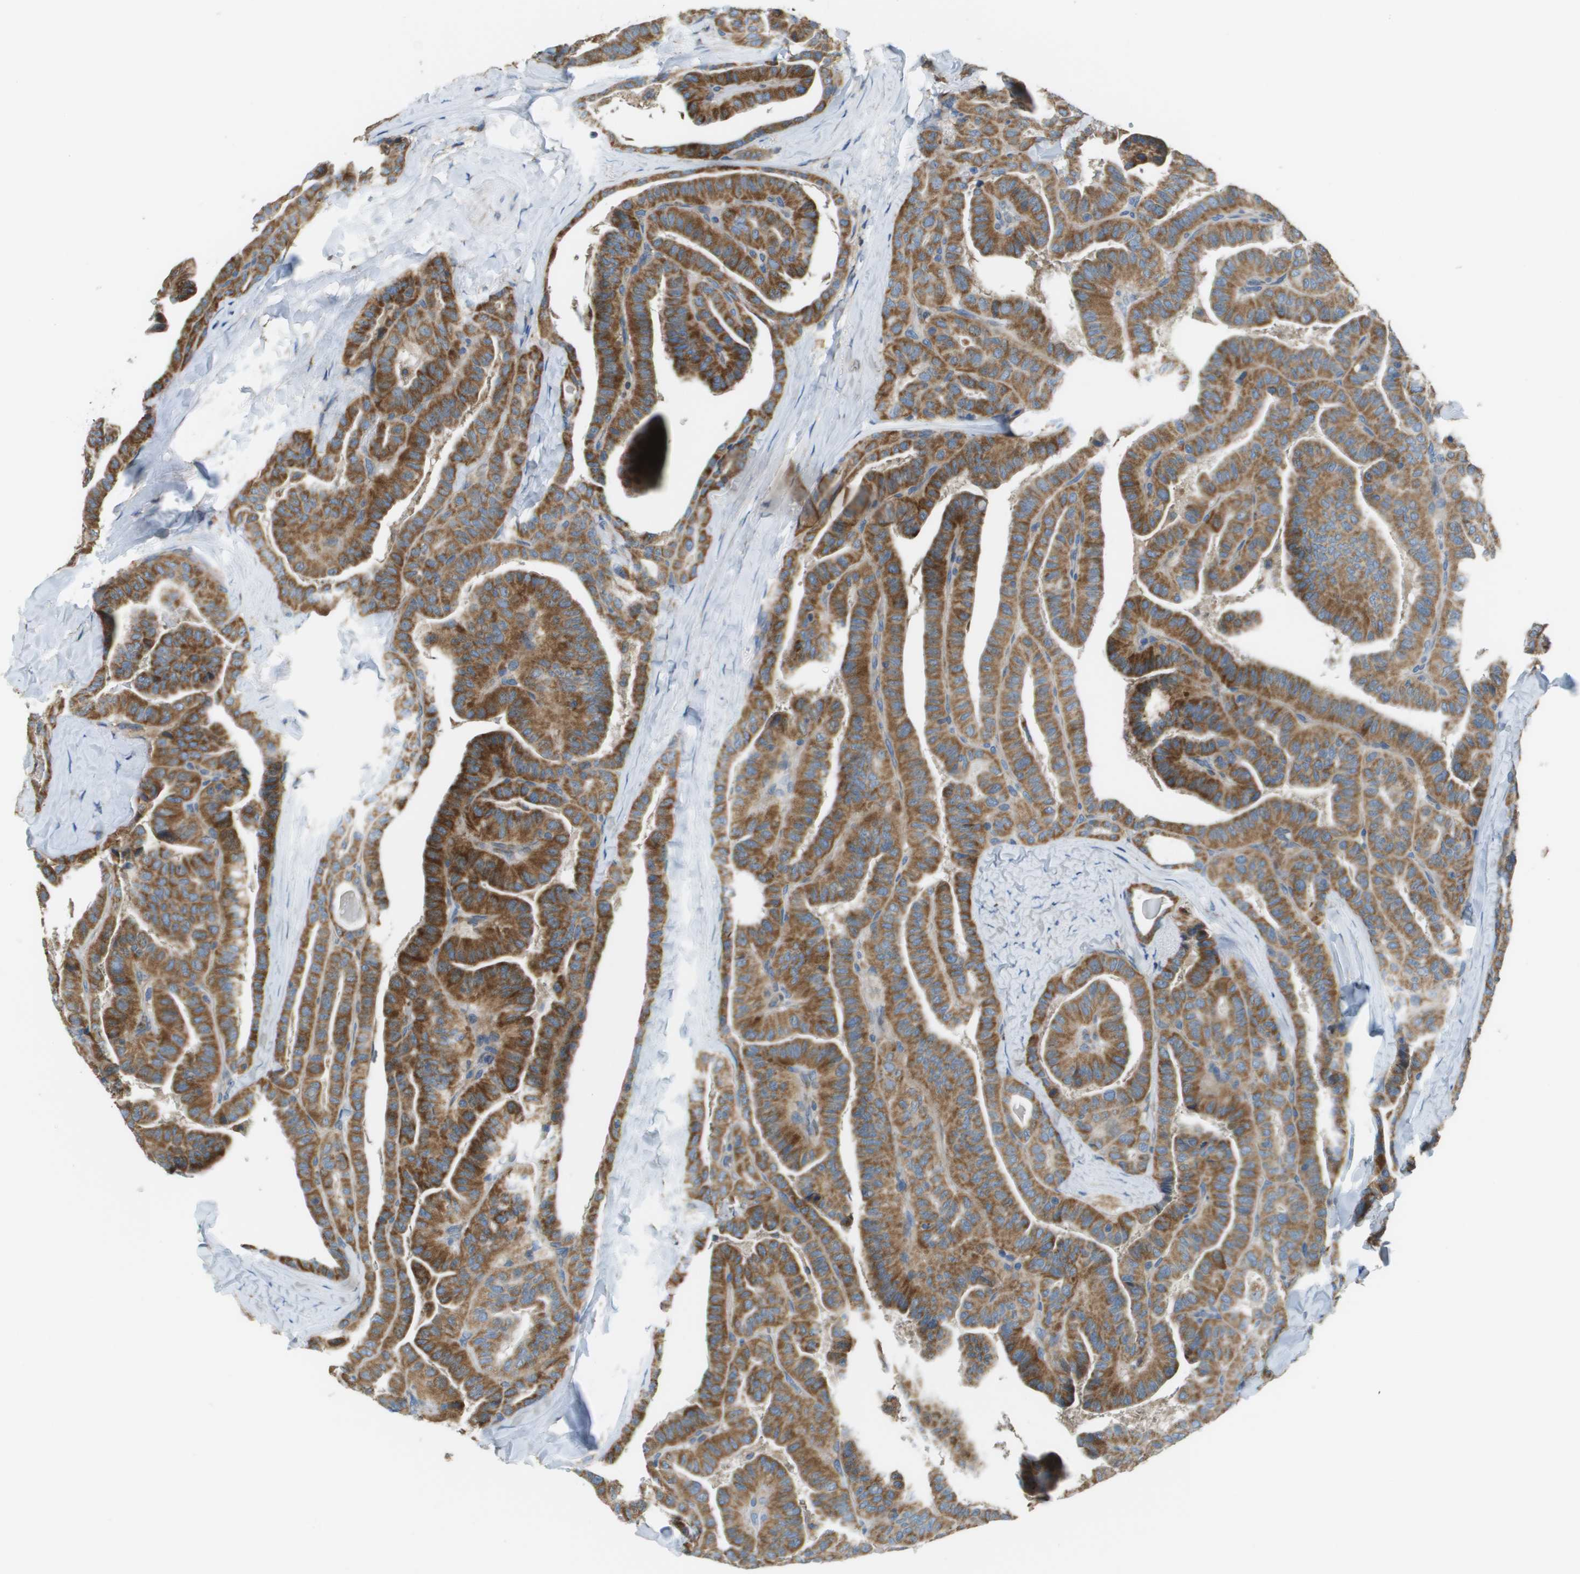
{"staining": {"intensity": "strong", "quantity": ">75%", "location": "cytoplasmic/membranous"}, "tissue": "thyroid cancer", "cell_type": "Tumor cells", "image_type": "cancer", "snomed": [{"axis": "morphology", "description": "Papillary adenocarcinoma, NOS"}, {"axis": "topography", "description": "Thyroid gland"}], "caption": "The photomicrograph displays staining of thyroid papillary adenocarcinoma, revealing strong cytoplasmic/membranous protein positivity (brown color) within tumor cells. Immunohistochemistry (ihc) stains the protein in brown and the nuclei are stained blue.", "gene": "TAOK3", "patient": {"sex": "male", "age": 77}}